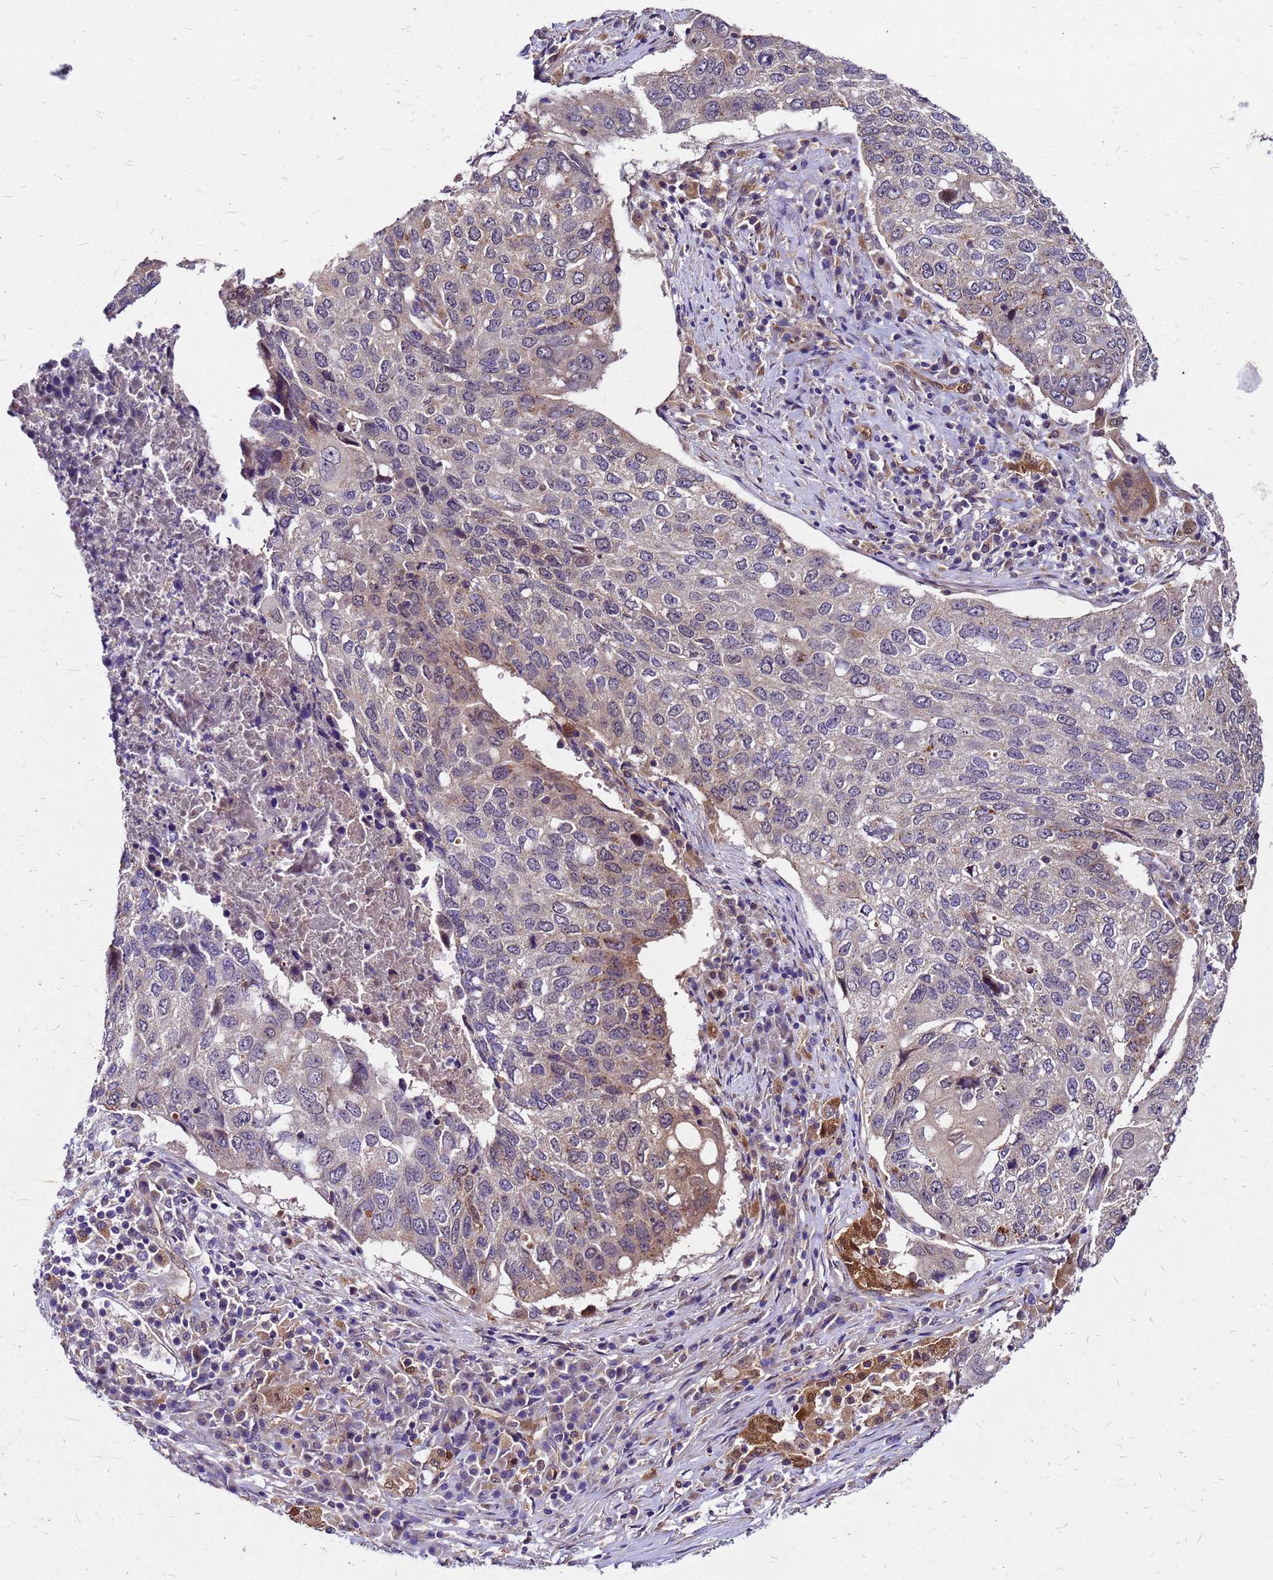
{"staining": {"intensity": "moderate", "quantity": "<25%", "location": "cytoplasmic/membranous"}, "tissue": "lung cancer", "cell_type": "Tumor cells", "image_type": "cancer", "snomed": [{"axis": "morphology", "description": "Squamous cell carcinoma, NOS"}, {"axis": "topography", "description": "Lung"}], "caption": "IHC histopathology image of lung cancer (squamous cell carcinoma) stained for a protein (brown), which reveals low levels of moderate cytoplasmic/membranous staining in approximately <25% of tumor cells.", "gene": "DUSP23", "patient": {"sex": "female", "age": 63}}